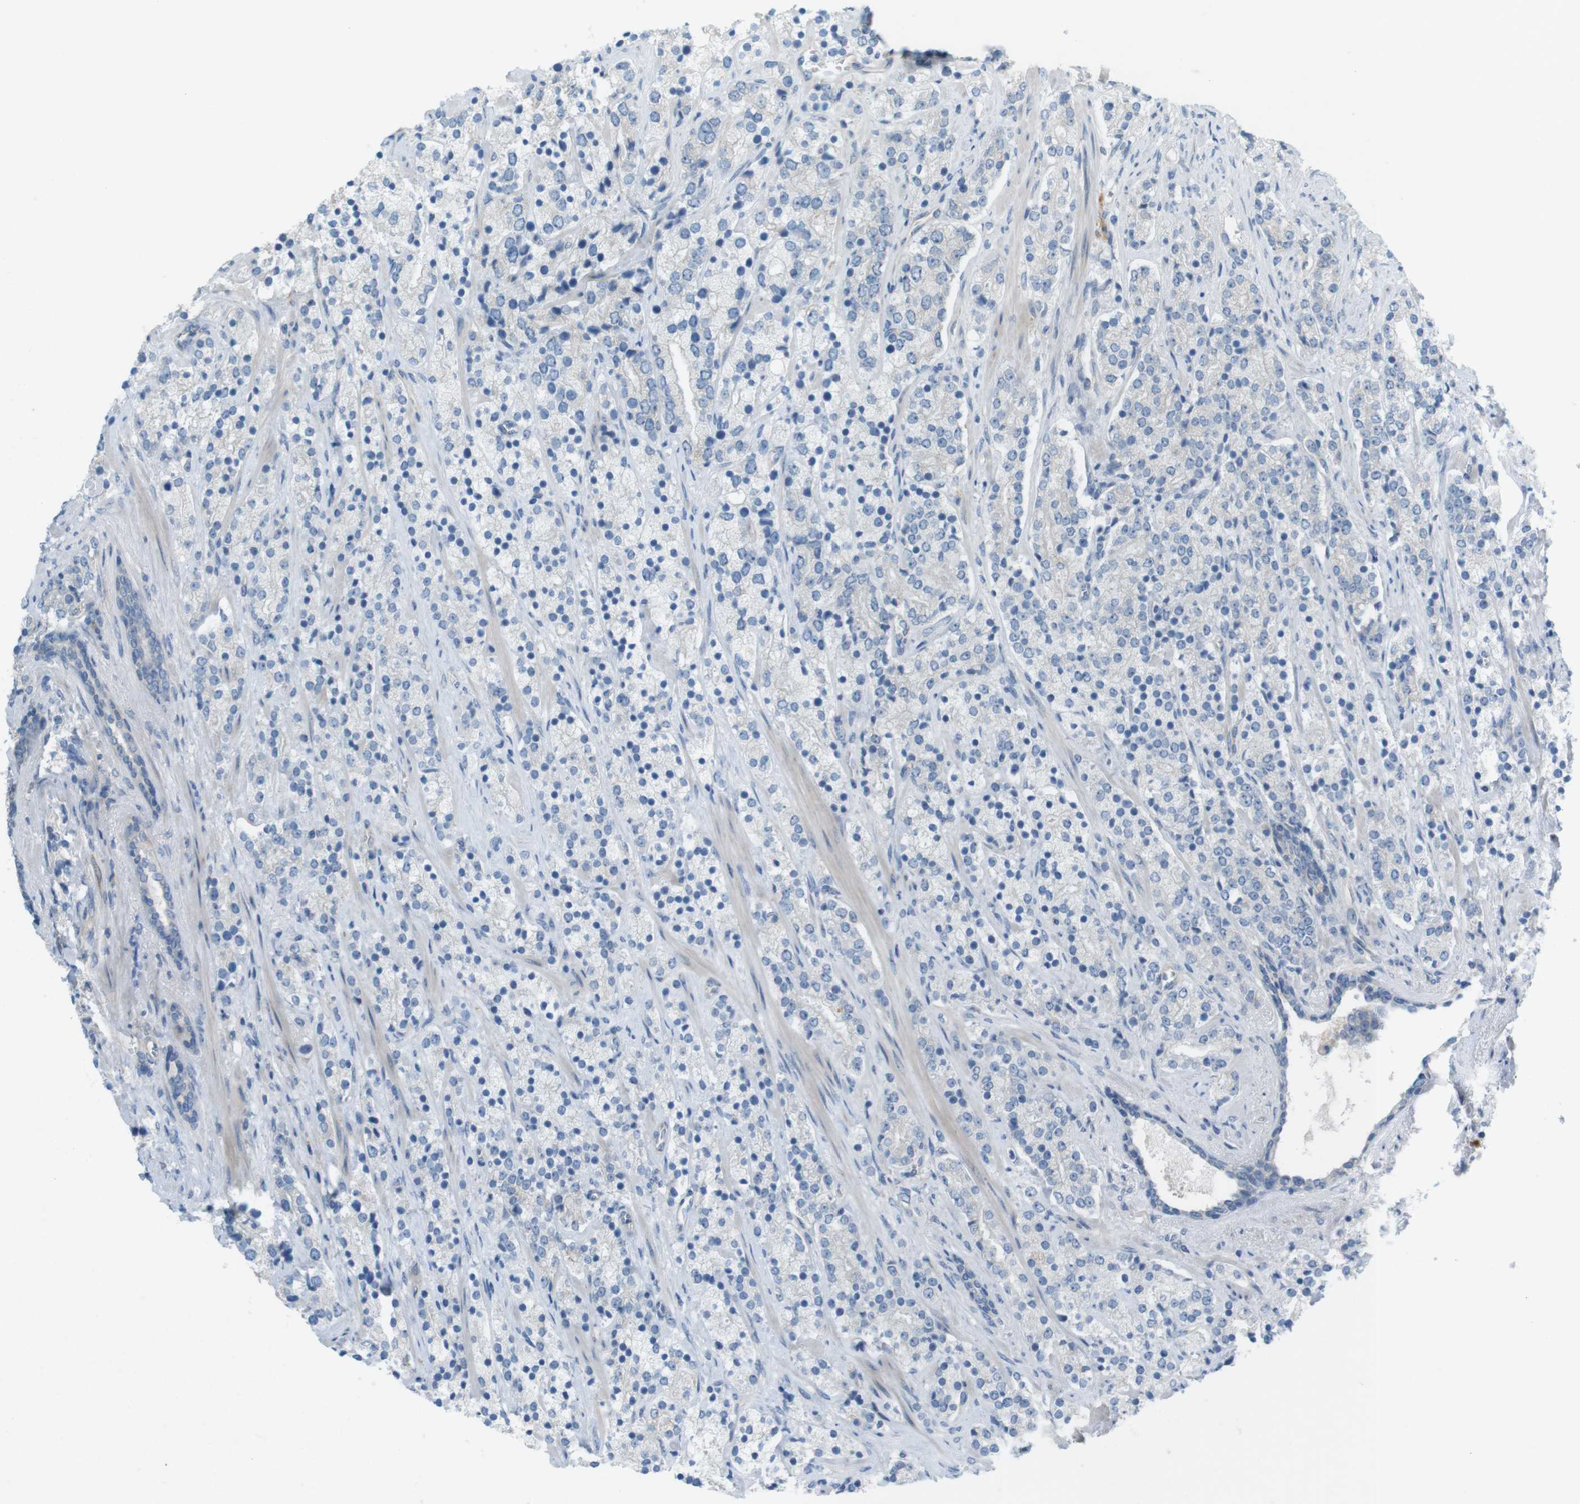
{"staining": {"intensity": "negative", "quantity": "none", "location": "none"}, "tissue": "prostate cancer", "cell_type": "Tumor cells", "image_type": "cancer", "snomed": [{"axis": "morphology", "description": "Adenocarcinoma, High grade"}, {"axis": "topography", "description": "Prostate"}], "caption": "Prostate cancer (adenocarcinoma (high-grade)) stained for a protein using immunohistochemistry shows no positivity tumor cells.", "gene": "TMEM41B", "patient": {"sex": "male", "age": 71}}